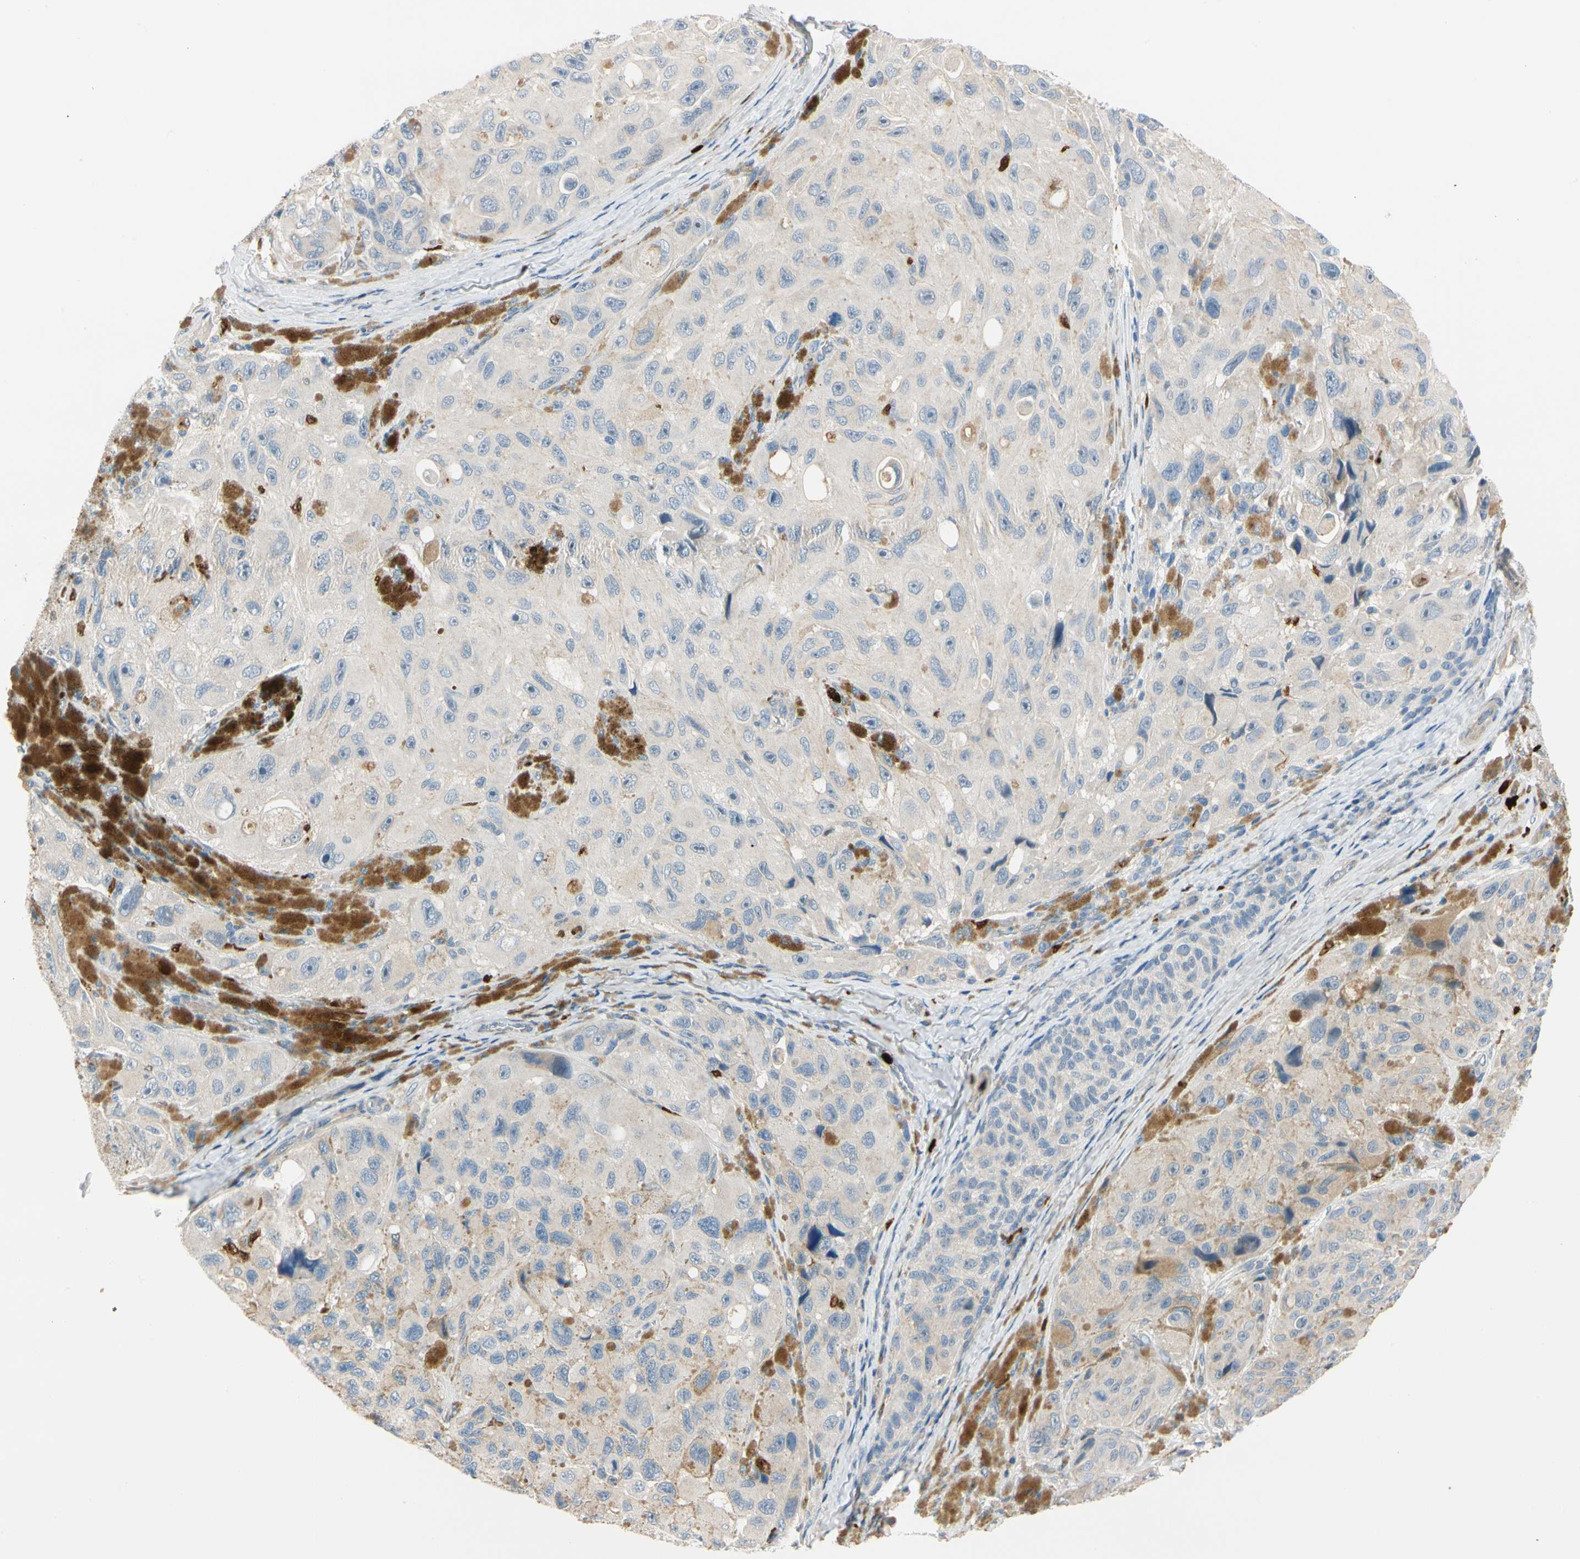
{"staining": {"intensity": "negative", "quantity": "none", "location": "none"}, "tissue": "melanoma", "cell_type": "Tumor cells", "image_type": "cancer", "snomed": [{"axis": "morphology", "description": "Malignant melanoma, NOS"}, {"axis": "topography", "description": "Skin"}], "caption": "Human malignant melanoma stained for a protein using immunohistochemistry (IHC) reveals no expression in tumor cells.", "gene": "TRAF5", "patient": {"sex": "female", "age": 73}}